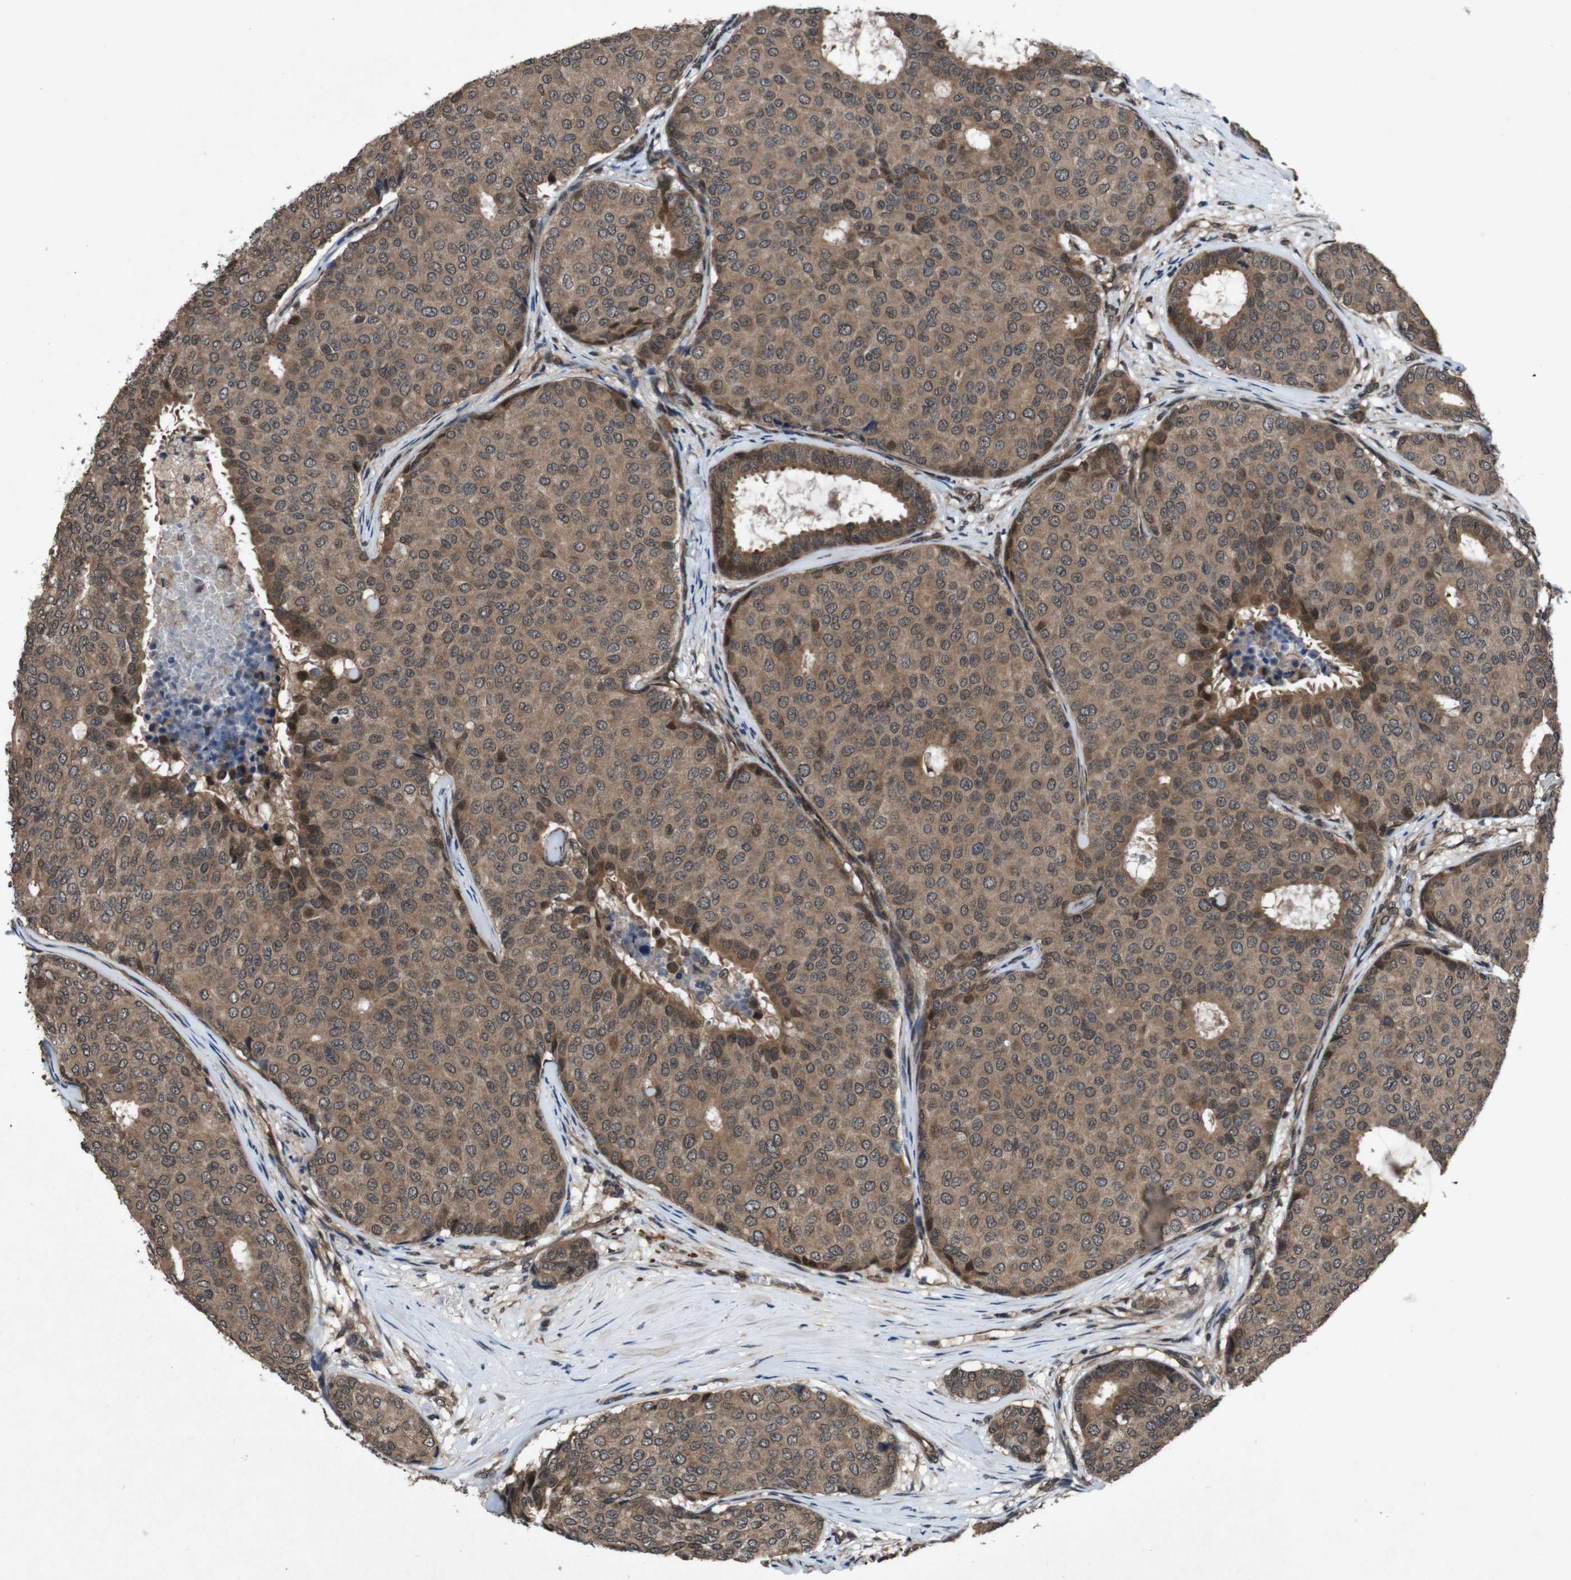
{"staining": {"intensity": "moderate", "quantity": ">75%", "location": "cytoplasmic/membranous"}, "tissue": "breast cancer", "cell_type": "Tumor cells", "image_type": "cancer", "snomed": [{"axis": "morphology", "description": "Duct carcinoma"}, {"axis": "topography", "description": "Breast"}], "caption": "Protein positivity by immunohistochemistry (IHC) displays moderate cytoplasmic/membranous expression in approximately >75% of tumor cells in breast intraductal carcinoma.", "gene": "SOCS1", "patient": {"sex": "female", "age": 75}}